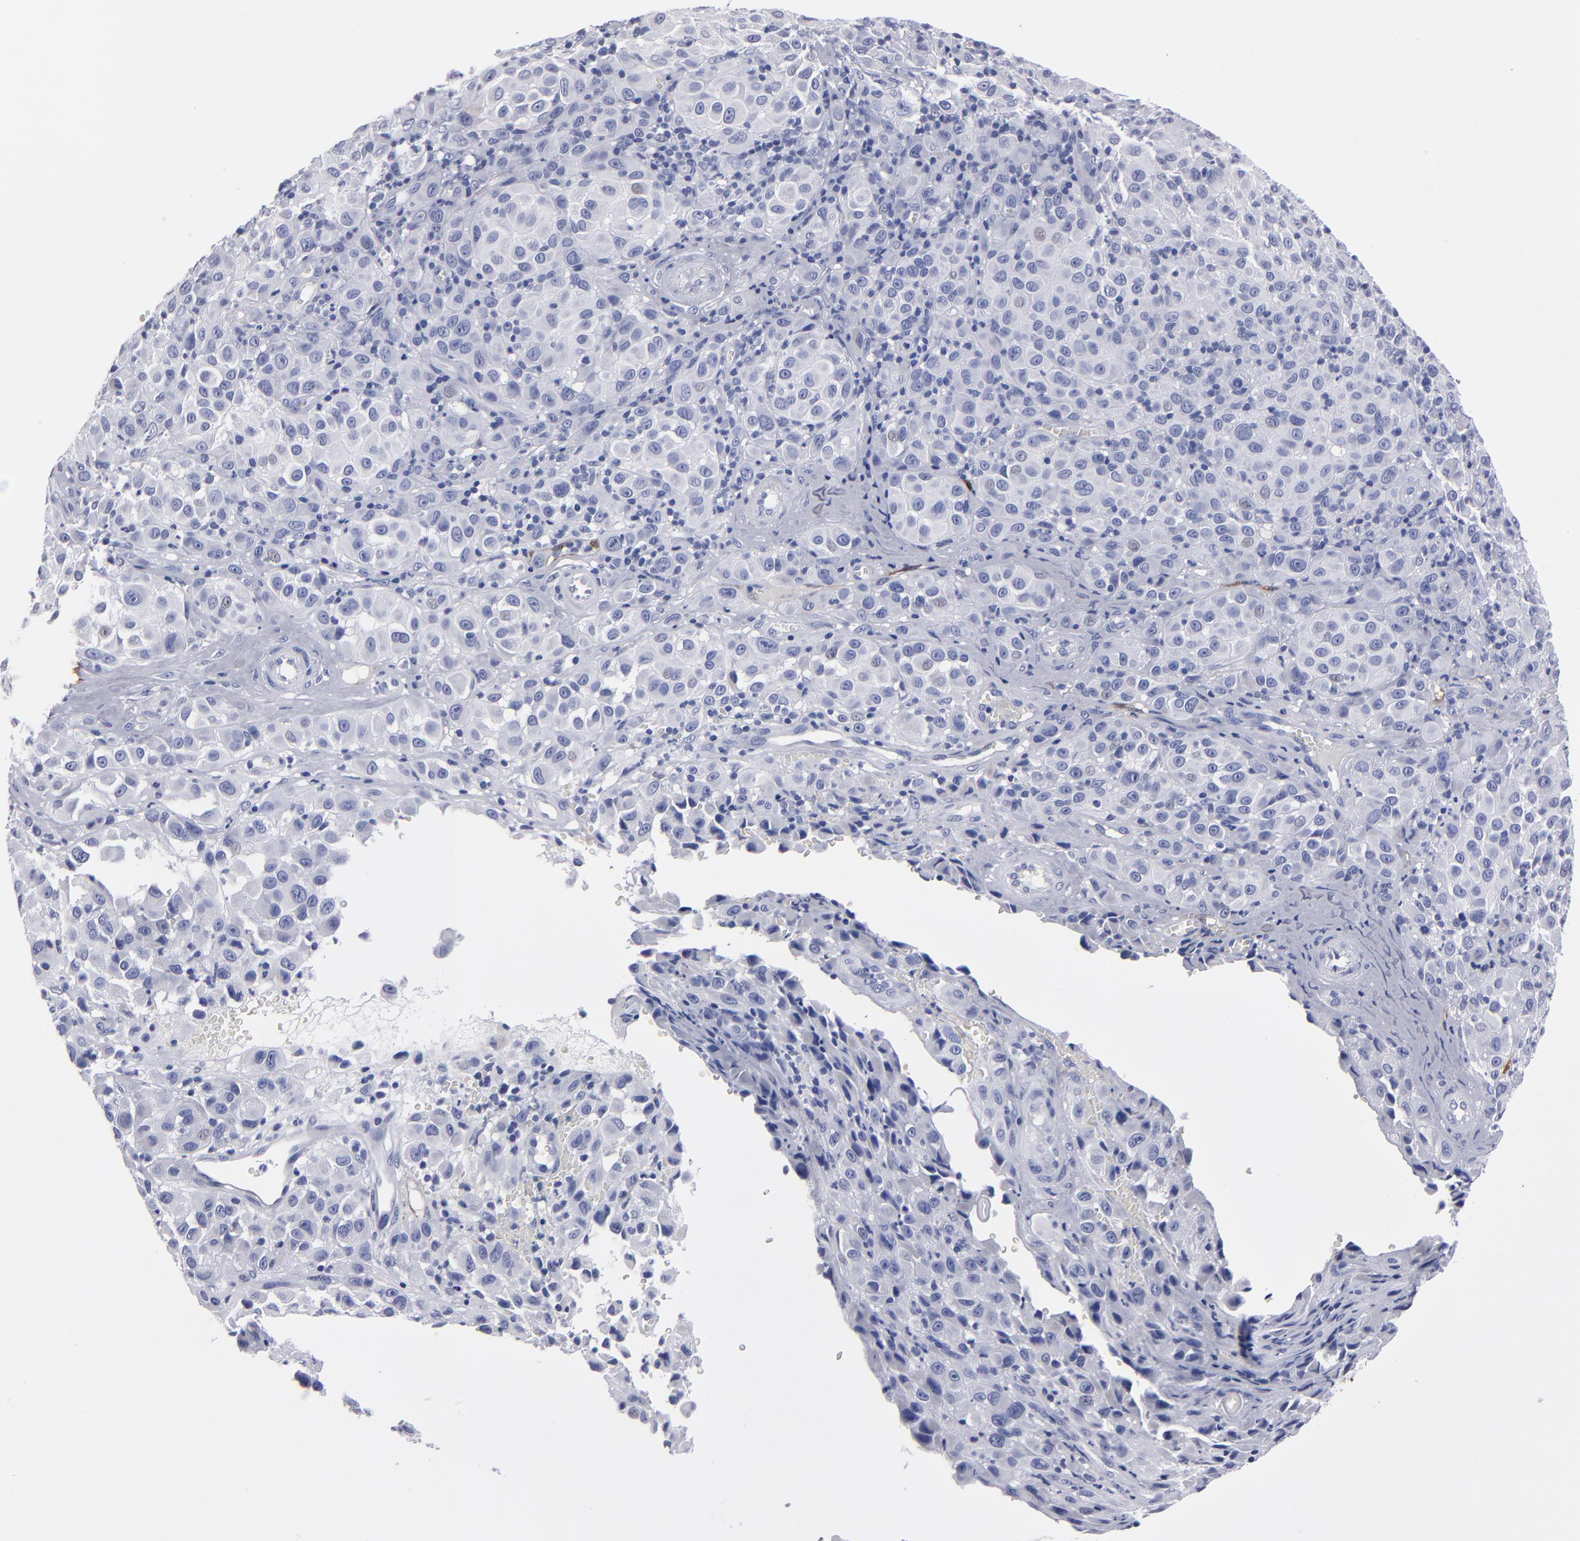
{"staining": {"intensity": "negative", "quantity": "none", "location": "none"}, "tissue": "melanoma", "cell_type": "Tumor cells", "image_type": "cancer", "snomed": [{"axis": "morphology", "description": "Malignant melanoma, NOS"}, {"axis": "topography", "description": "Skin"}], "caption": "A histopathology image of human malignant melanoma is negative for staining in tumor cells.", "gene": "FABP4", "patient": {"sex": "female", "age": 21}}